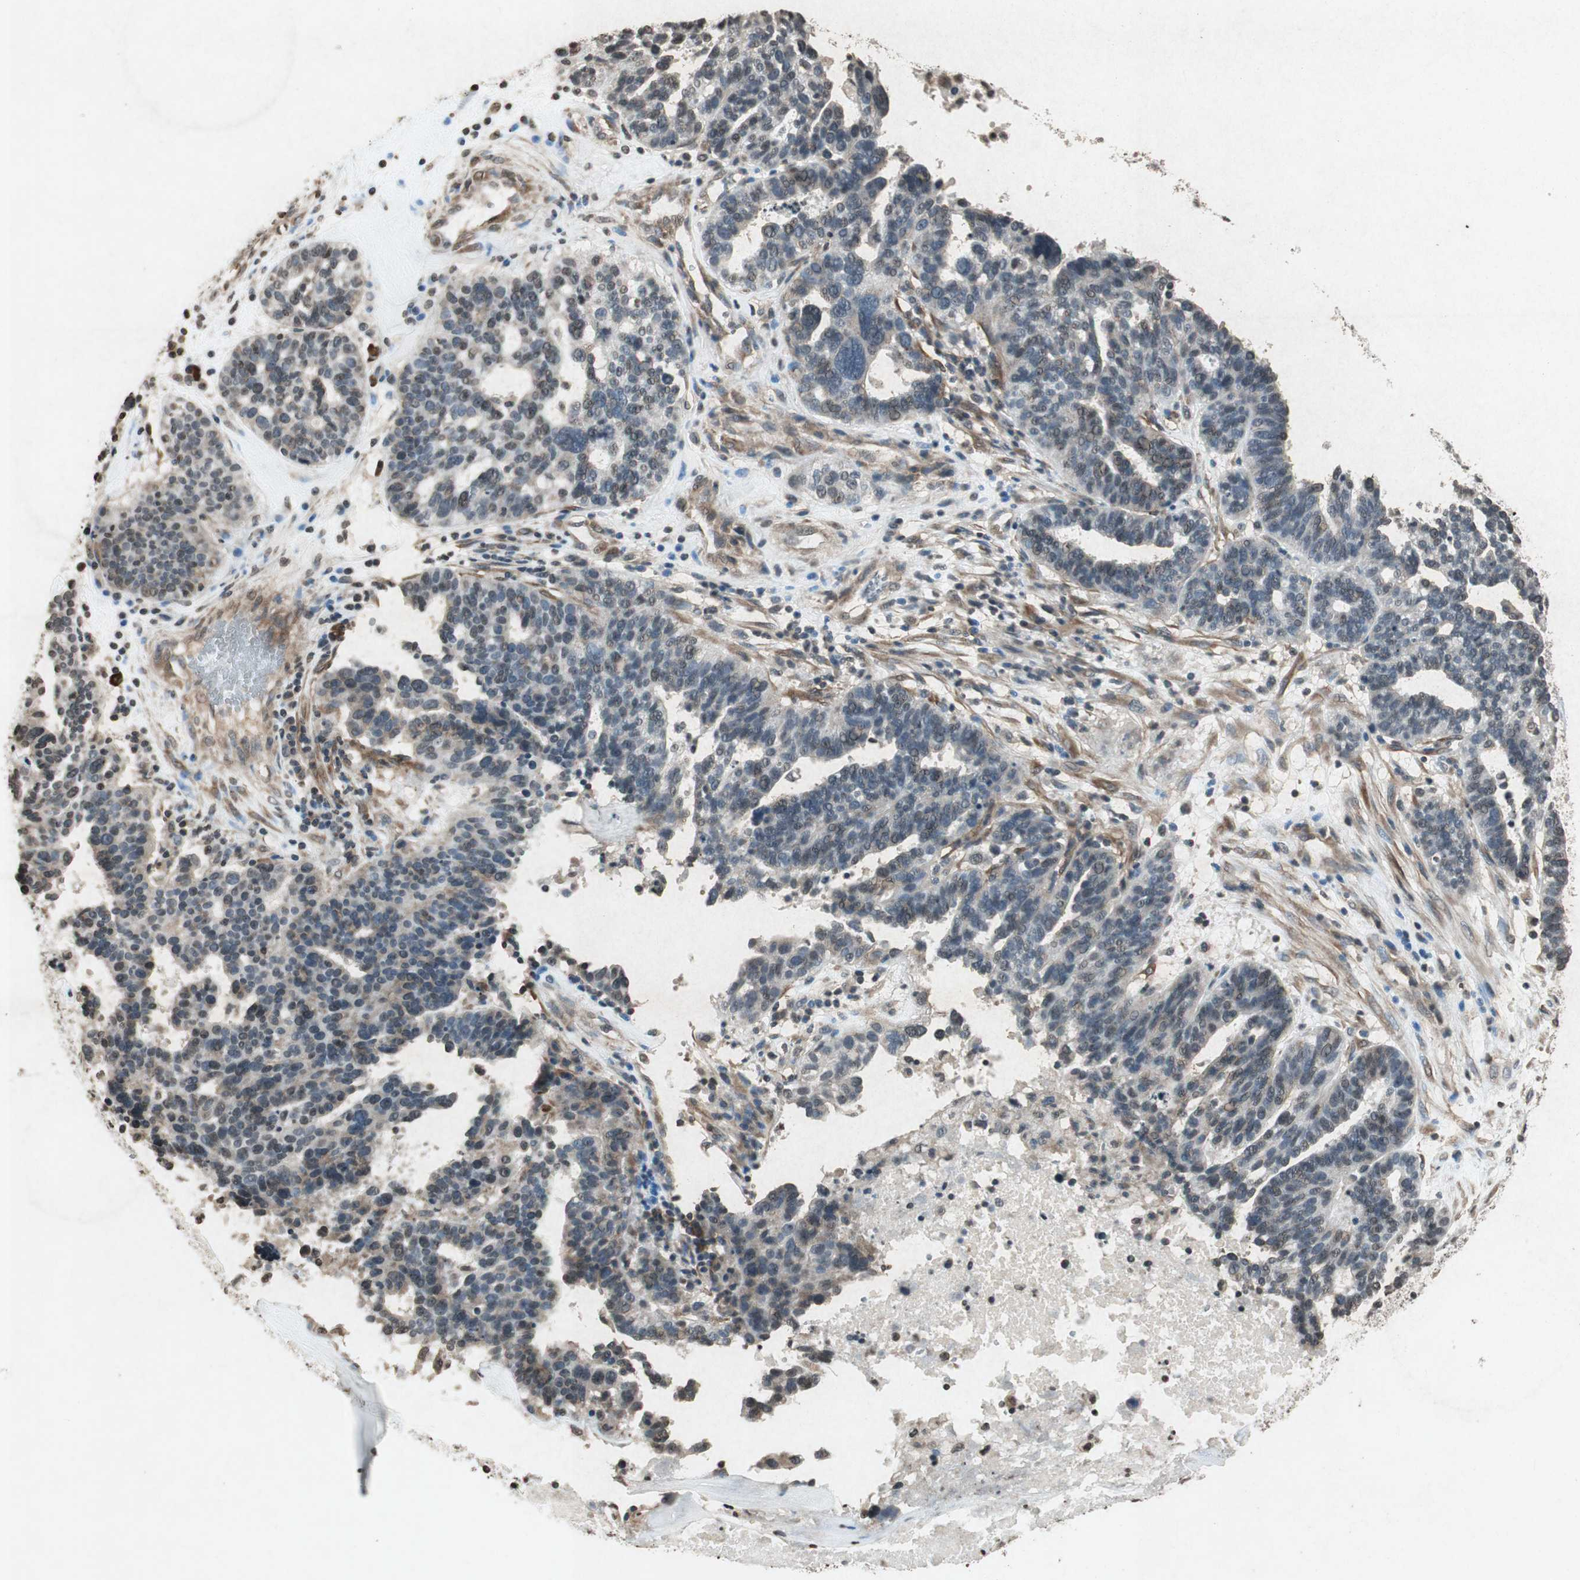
{"staining": {"intensity": "weak", "quantity": "25%-75%", "location": "nuclear"}, "tissue": "ovarian cancer", "cell_type": "Tumor cells", "image_type": "cancer", "snomed": [{"axis": "morphology", "description": "Cystadenocarcinoma, serous, NOS"}, {"axis": "topography", "description": "Ovary"}], "caption": "Immunohistochemistry (IHC) (DAB) staining of ovarian cancer (serous cystadenocarcinoma) exhibits weak nuclear protein expression in approximately 25%-75% of tumor cells.", "gene": "PRKG1", "patient": {"sex": "female", "age": 59}}